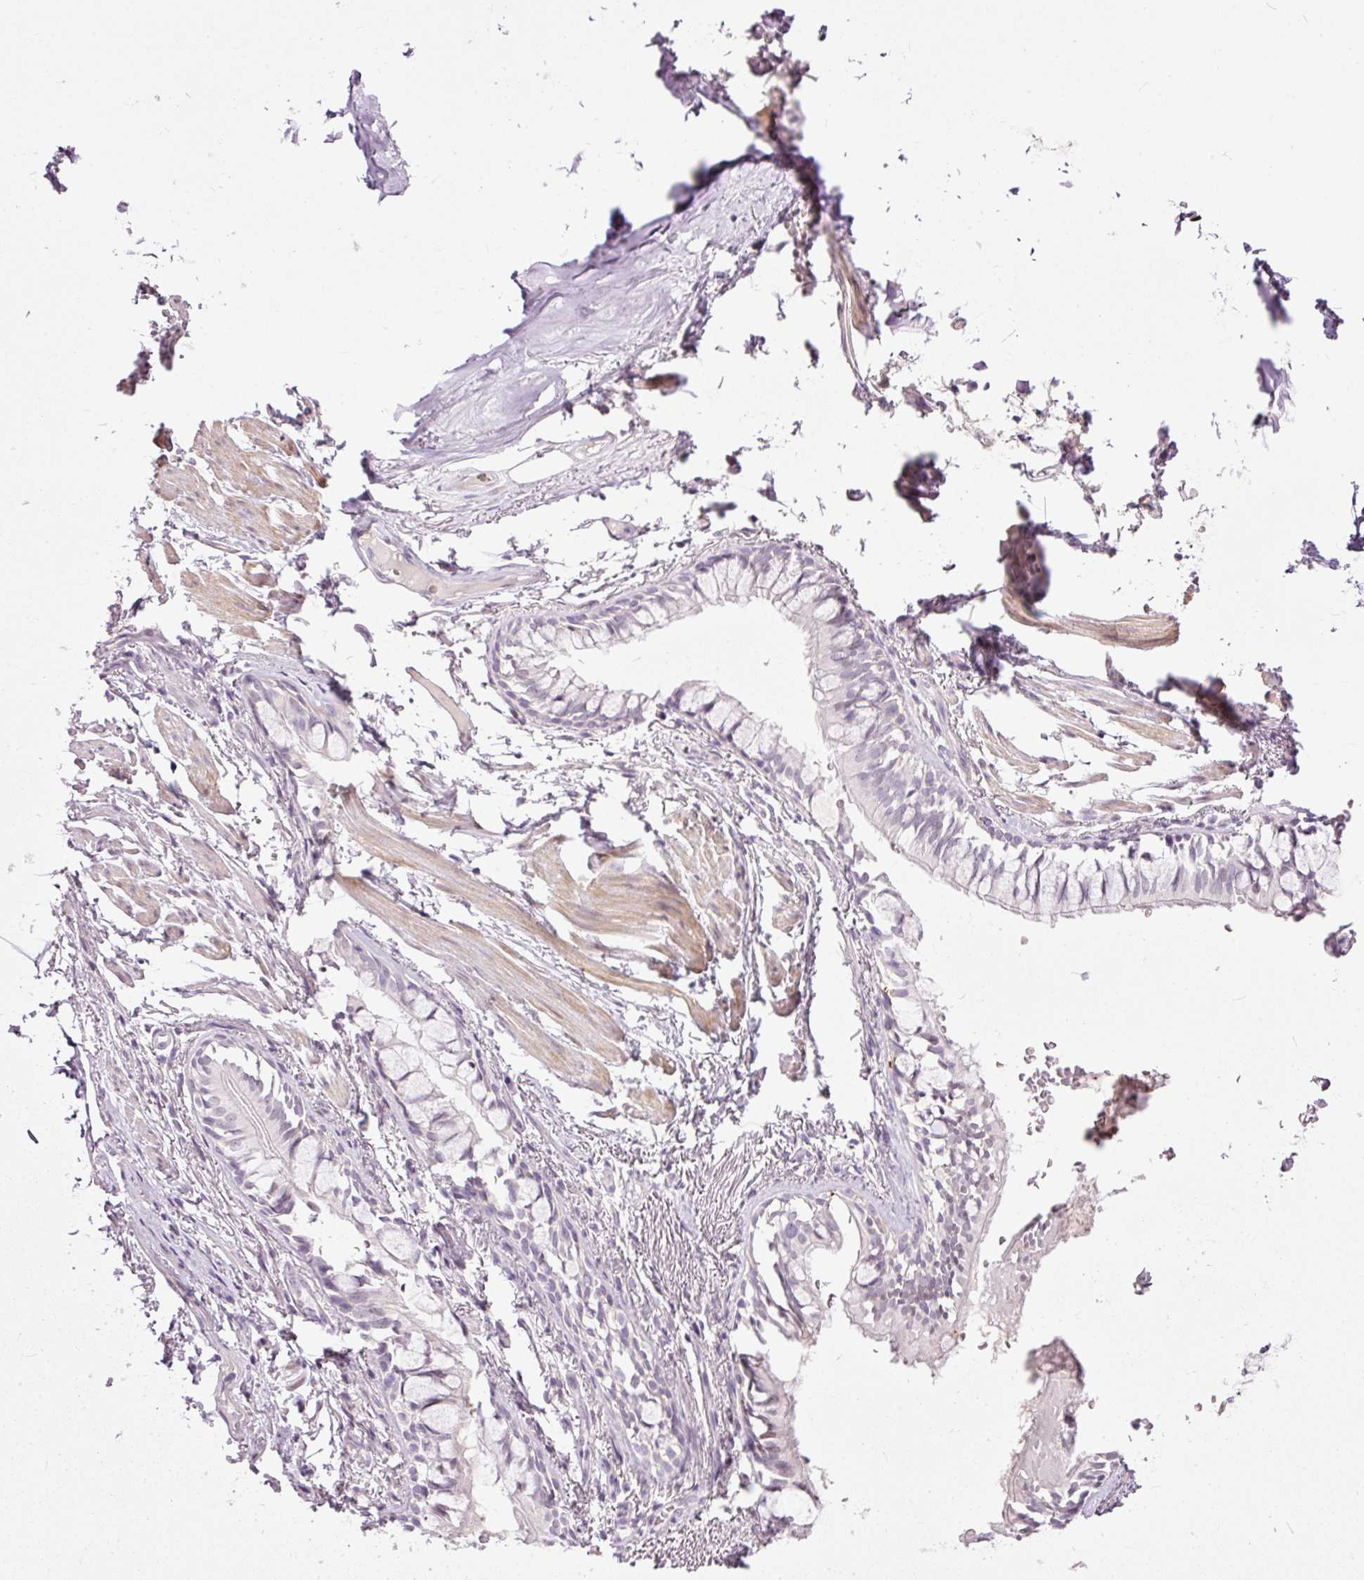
{"staining": {"intensity": "moderate", "quantity": "25%-75%", "location": "cytoplasmic/membranous"}, "tissue": "soft tissue", "cell_type": "Chondrocytes", "image_type": "normal", "snomed": [{"axis": "morphology", "description": "Normal tissue, NOS"}, {"axis": "topography", "description": "Bronchus"}], "caption": "A brown stain shows moderate cytoplasmic/membranous positivity of a protein in chondrocytes of unremarkable soft tissue.", "gene": "FCRL4", "patient": {"sex": "male", "age": 70}}